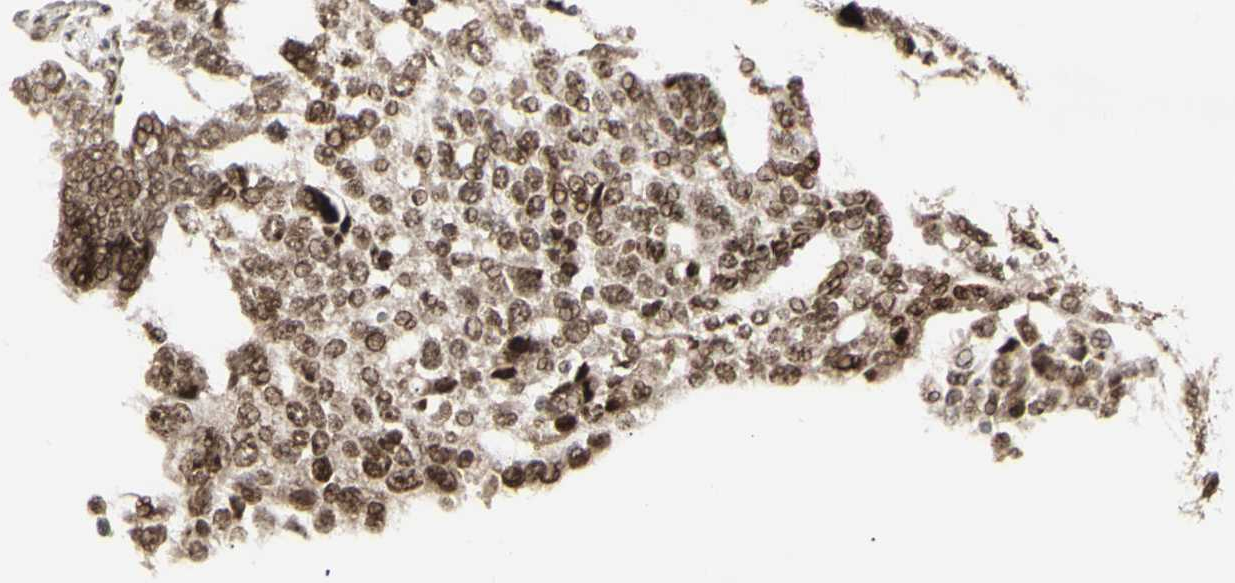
{"staining": {"intensity": "moderate", "quantity": ">75%", "location": "cytoplasmic/membranous,nuclear"}, "tissue": "ovarian cancer", "cell_type": "Tumor cells", "image_type": "cancer", "snomed": [{"axis": "morphology", "description": "Cystadenocarcinoma, serous, NOS"}, {"axis": "topography", "description": "Ovary"}], "caption": "Immunohistochemistry histopathology image of human ovarian cancer stained for a protein (brown), which exhibits medium levels of moderate cytoplasmic/membranous and nuclear positivity in approximately >75% of tumor cells.", "gene": "CBX1", "patient": {"sex": "female", "age": 59}}